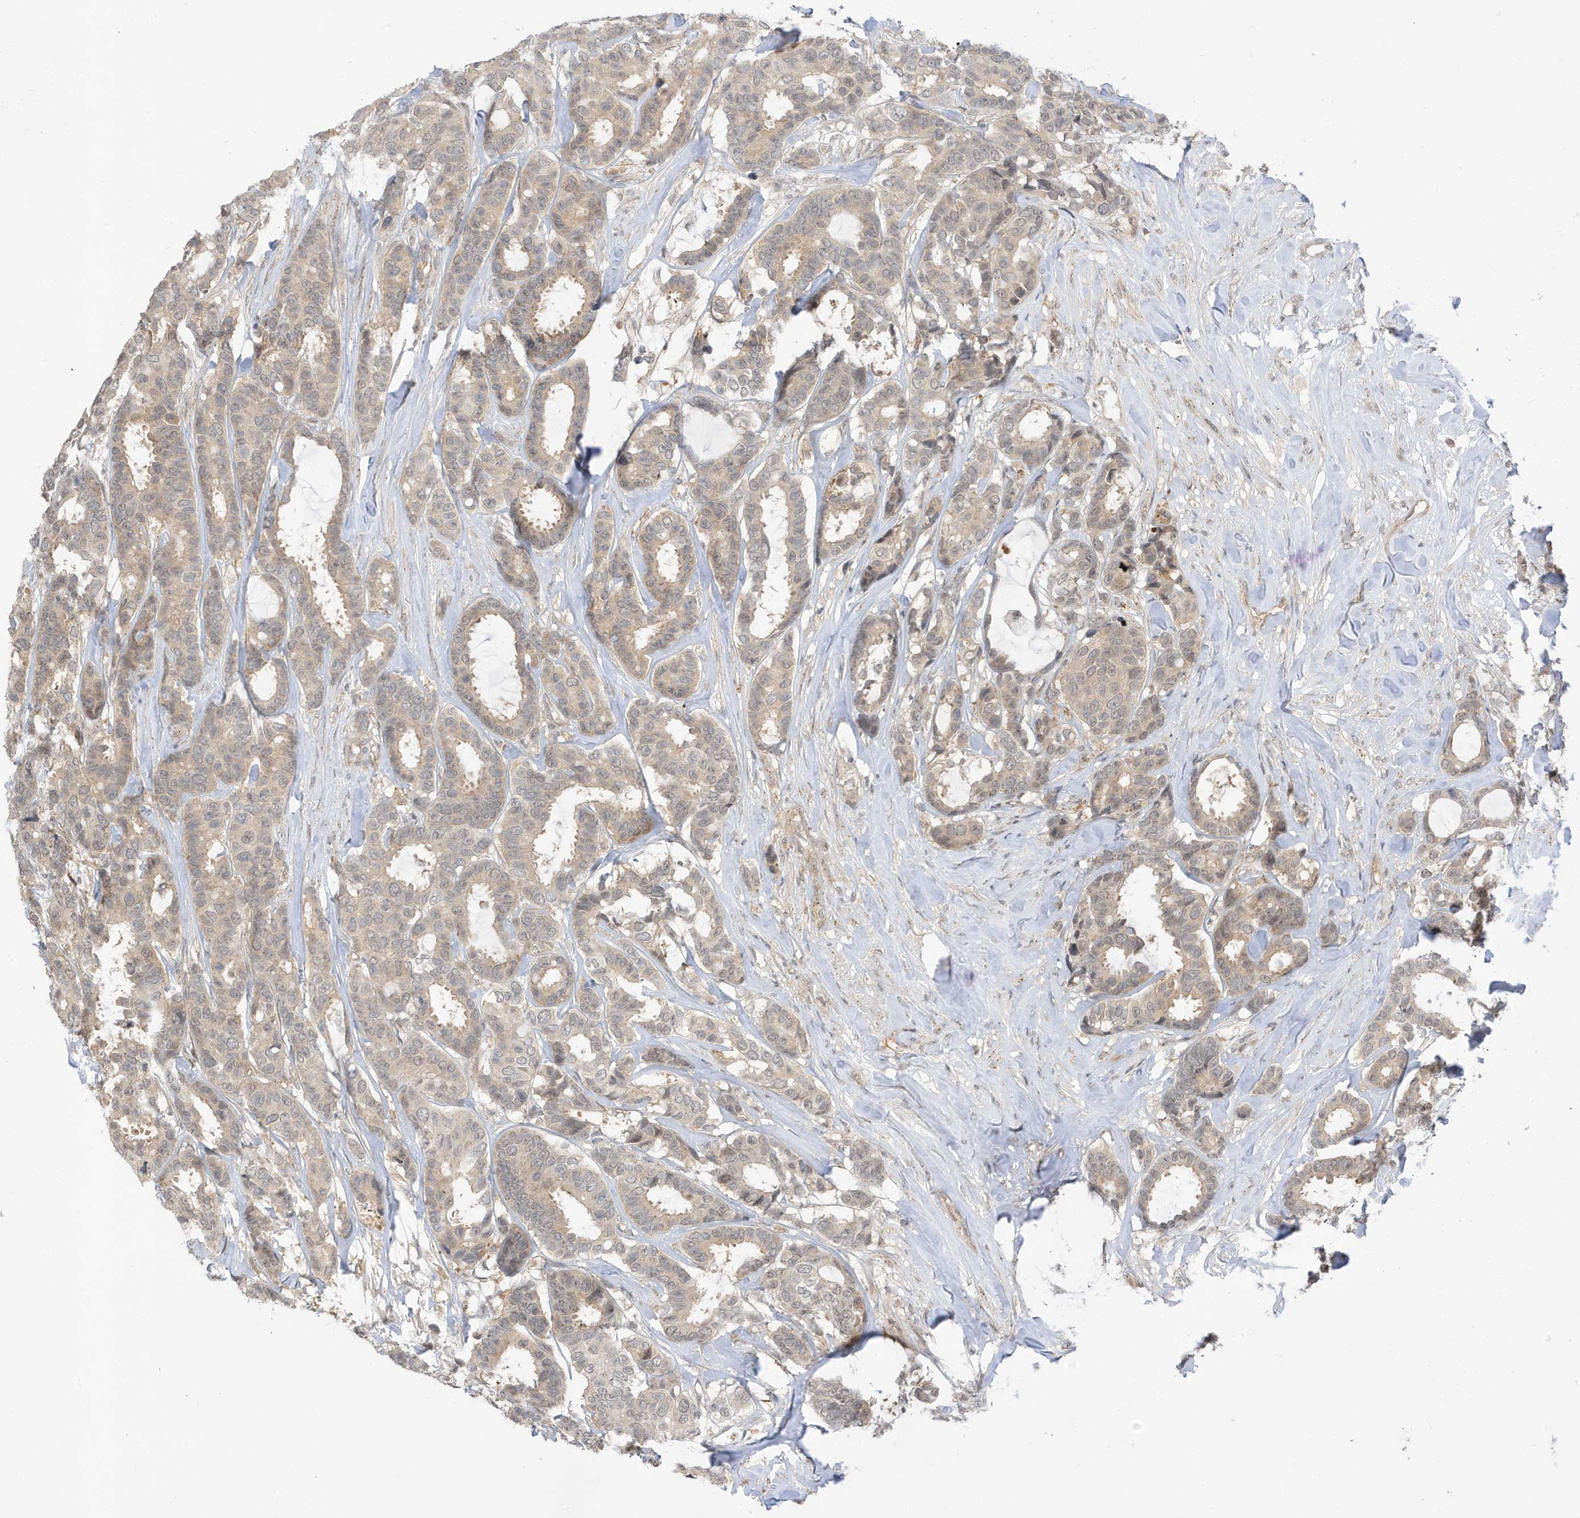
{"staining": {"intensity": "weak", "quantity": ">75%", "location": "cytoplasmic/membranous,nuclear"}, "tissue": "breast cancer", "cell_type": "Tumor cells", "image_type": "cancer", "snomed": [{"axis": "morphology", "description": "Duct carcinoma"}, {"axis": "topography", "description": "Breast"}], "caption": "DAB (3,3'-diaminobenzidine) immunohistochemical staining of human intraductal carcinoma (breast) shows weak cytoplasmic/membranous and nuclear protein staining in about >75% of tumor cells. (brown staining indicates protein expression, while blue staining denotes nuclei).", "gene": "TAB3", "patient": {"sex": "female", "age": 87}}